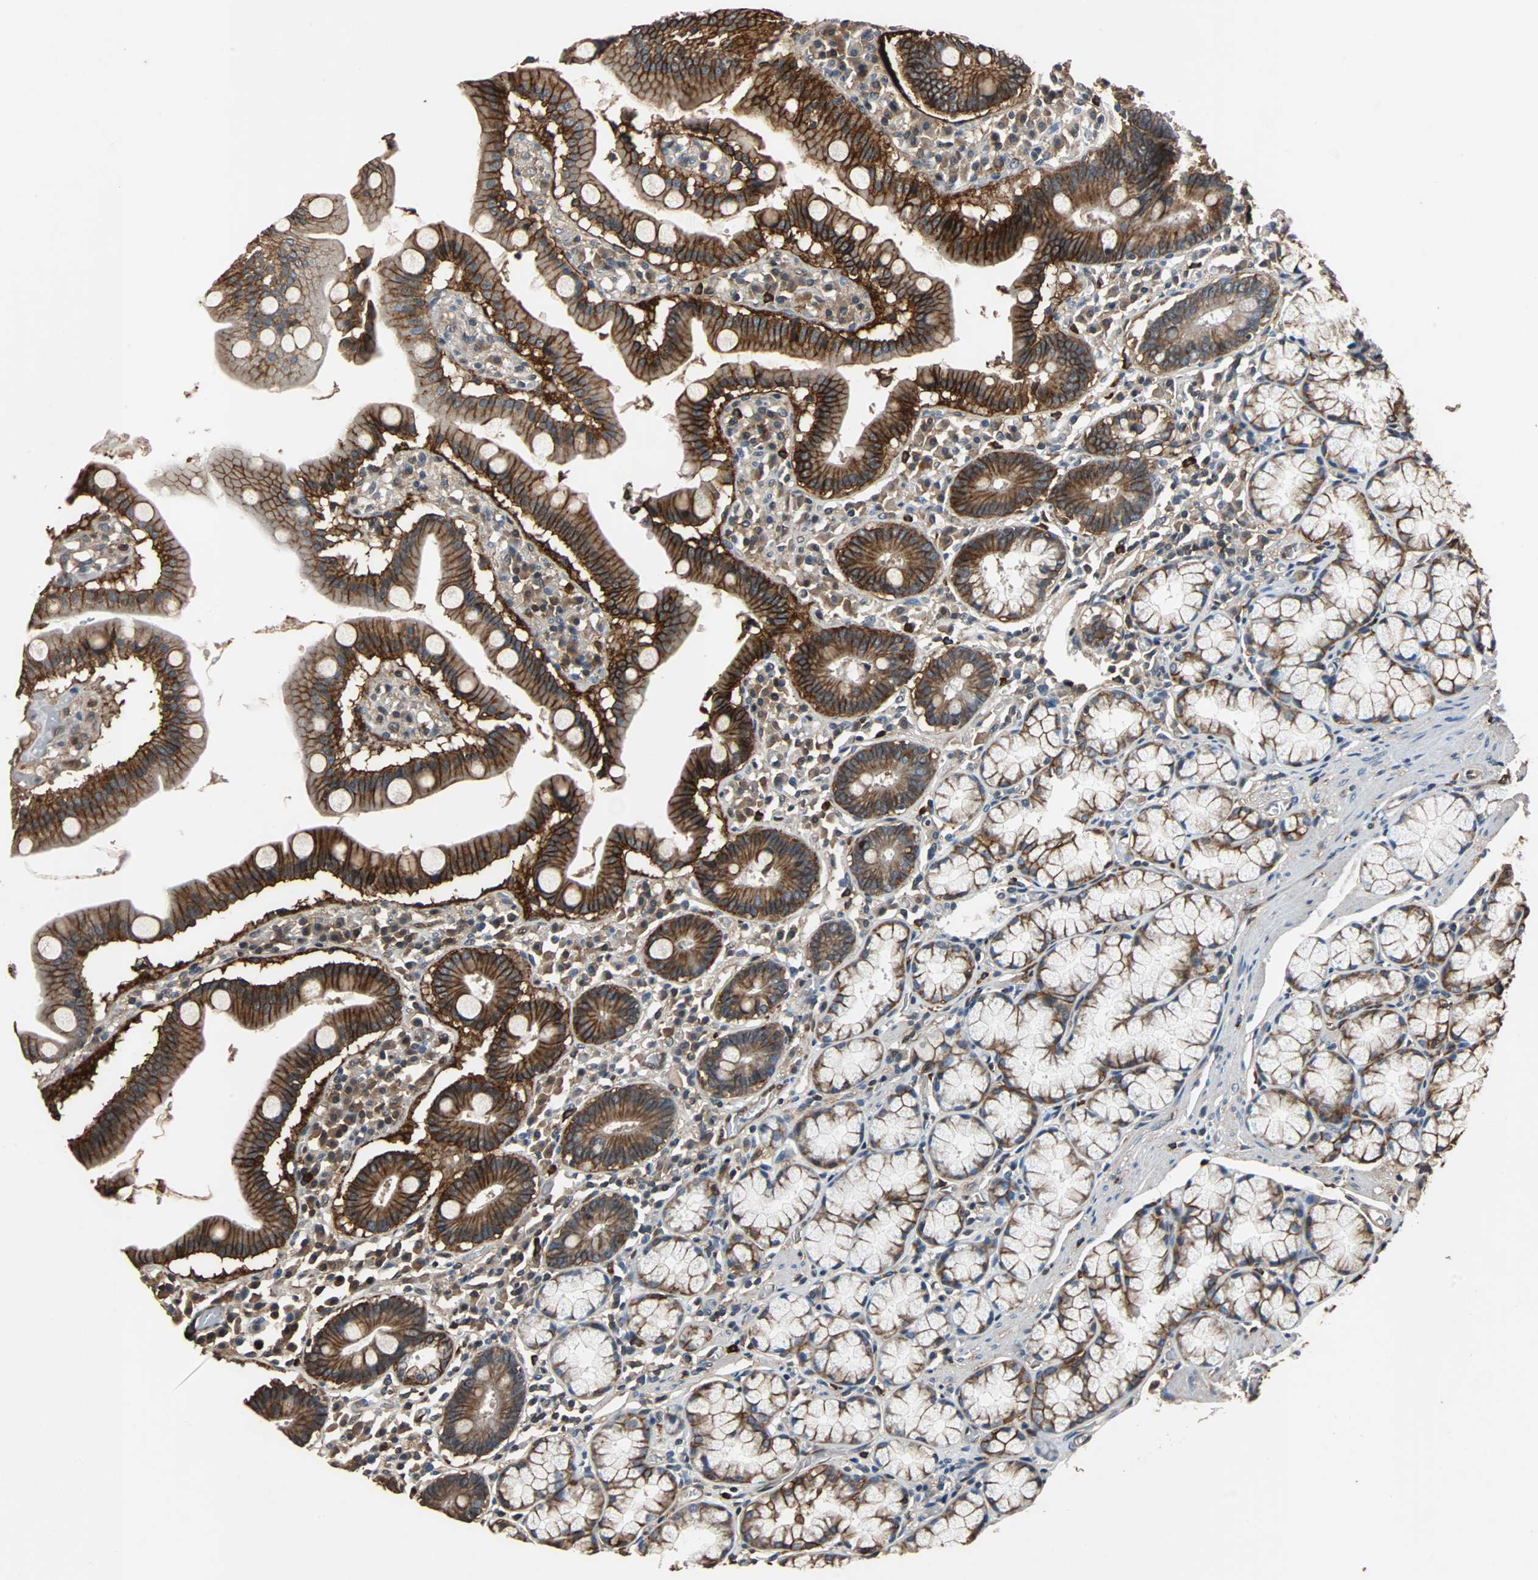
{"staining": {"intensity": "strong", "quantity": ">75%", "location": "cytoplasmic/membranous"}, "tissue": "stomach", "cell_type": "Glandular cells", "image_type": "normal", "snomed": [{"axis": "morphology", "description": "Normal tissue, NOS"}, {"axis": "topography", "description": "Stomach, lower"}], "caption": "A micrograph of human stomach stained for a protein demonstrates strong cytoplasmic/membranous brown staining in glandular cells. Immunohistochemistry stains the protein of interest in brown and the nuclei are stained blue.", "gene": "NDRG1", "patient": {"sex": "male", "age": 56}}